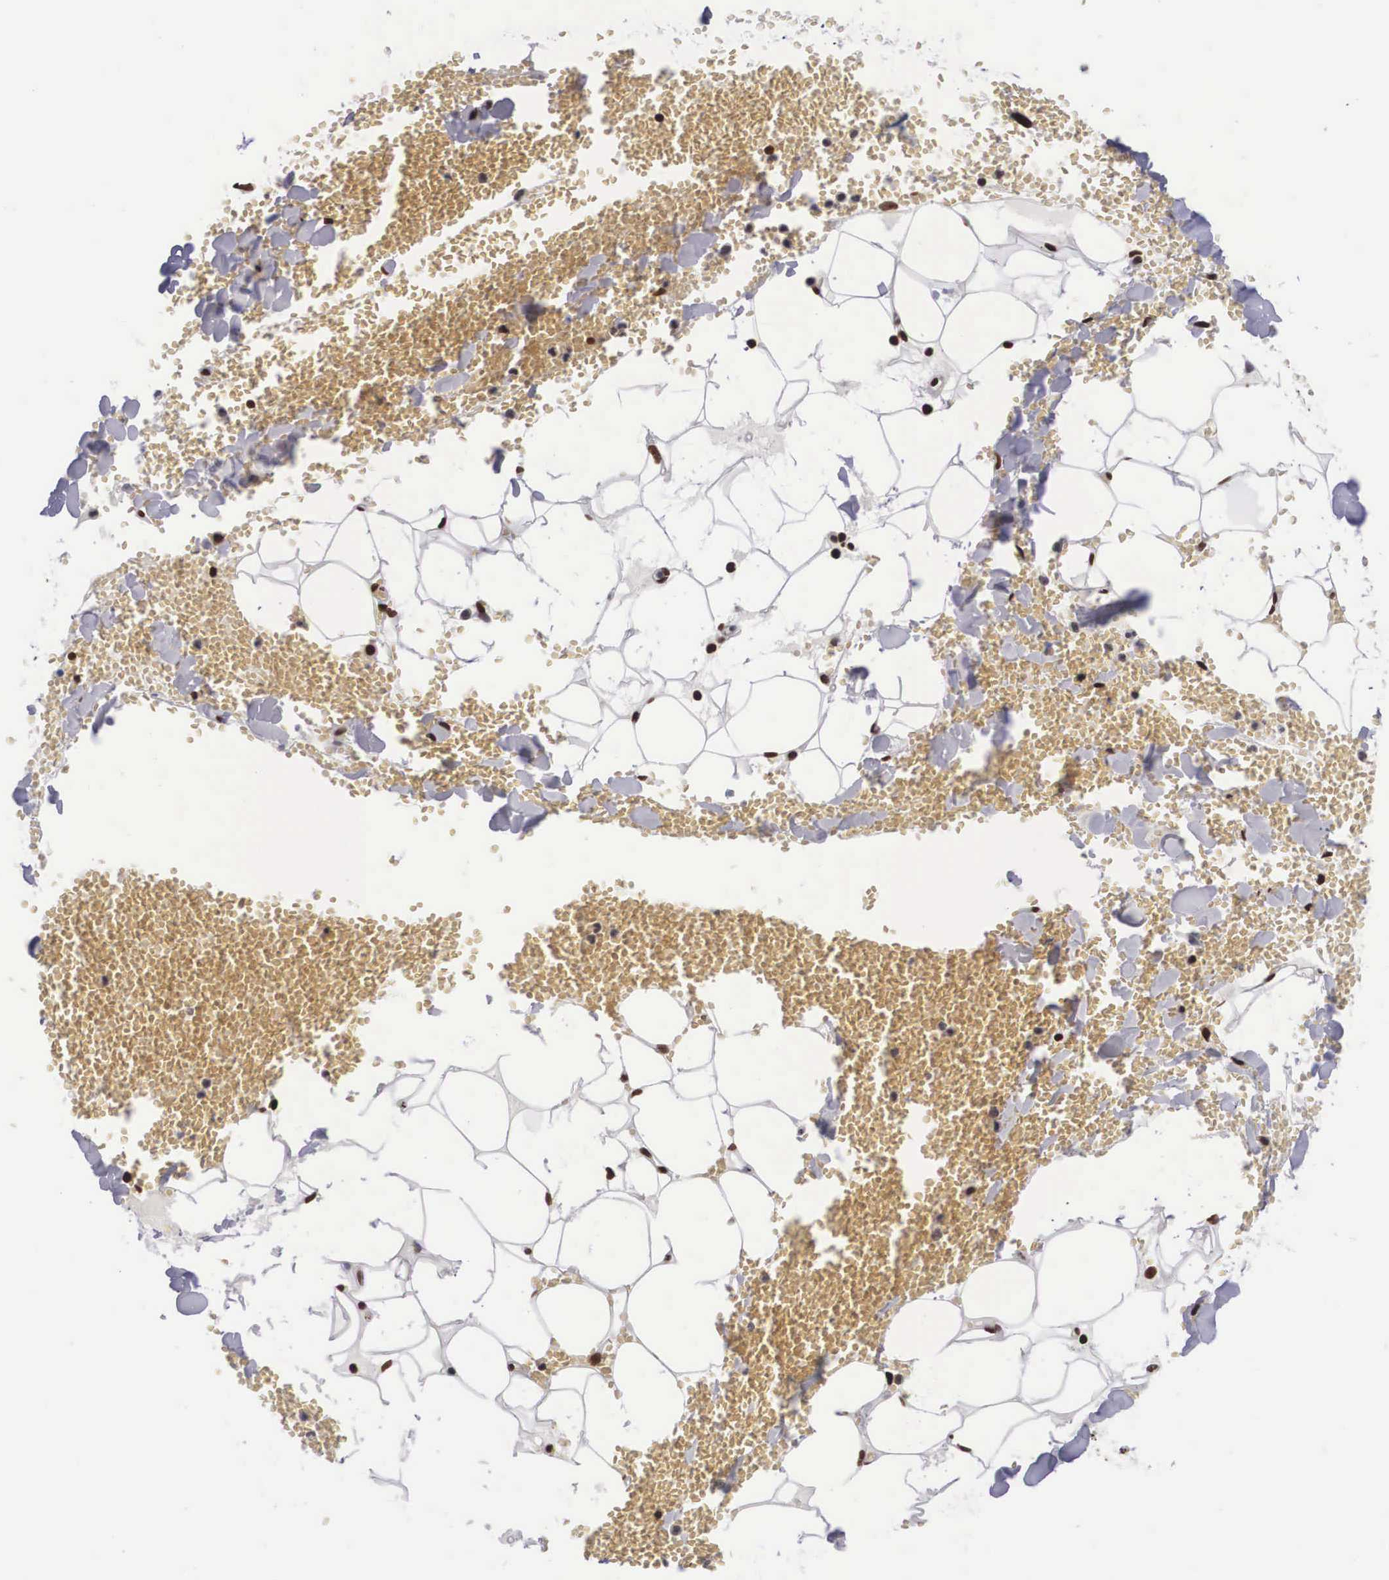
{"staining": {"intensity": "strong", "quantity": ">75%", "location": "nuclear"}, "tissue": "adipose tissue", "cell_type": "Adipocytes", "image_type": "normal", "snomed": [{"axis": "morphology", "description": "Normal tissue, NOS"}, {"axis": "morphology", "description": "Inflammation, NOS"}, {"axis": "topography", "description": "Lymph node"}, {"axis": "topography", "description": "Peripheral nerve tissue"}], "caption": "IHC histopathology image of unremarkable human adipose tissue stained for a protein (brown), which shows high levels of strong nuclear expression in about >75% of adipocytes.", "gene": "MECP2", "patient": {"sex": "male", "age": 52}}